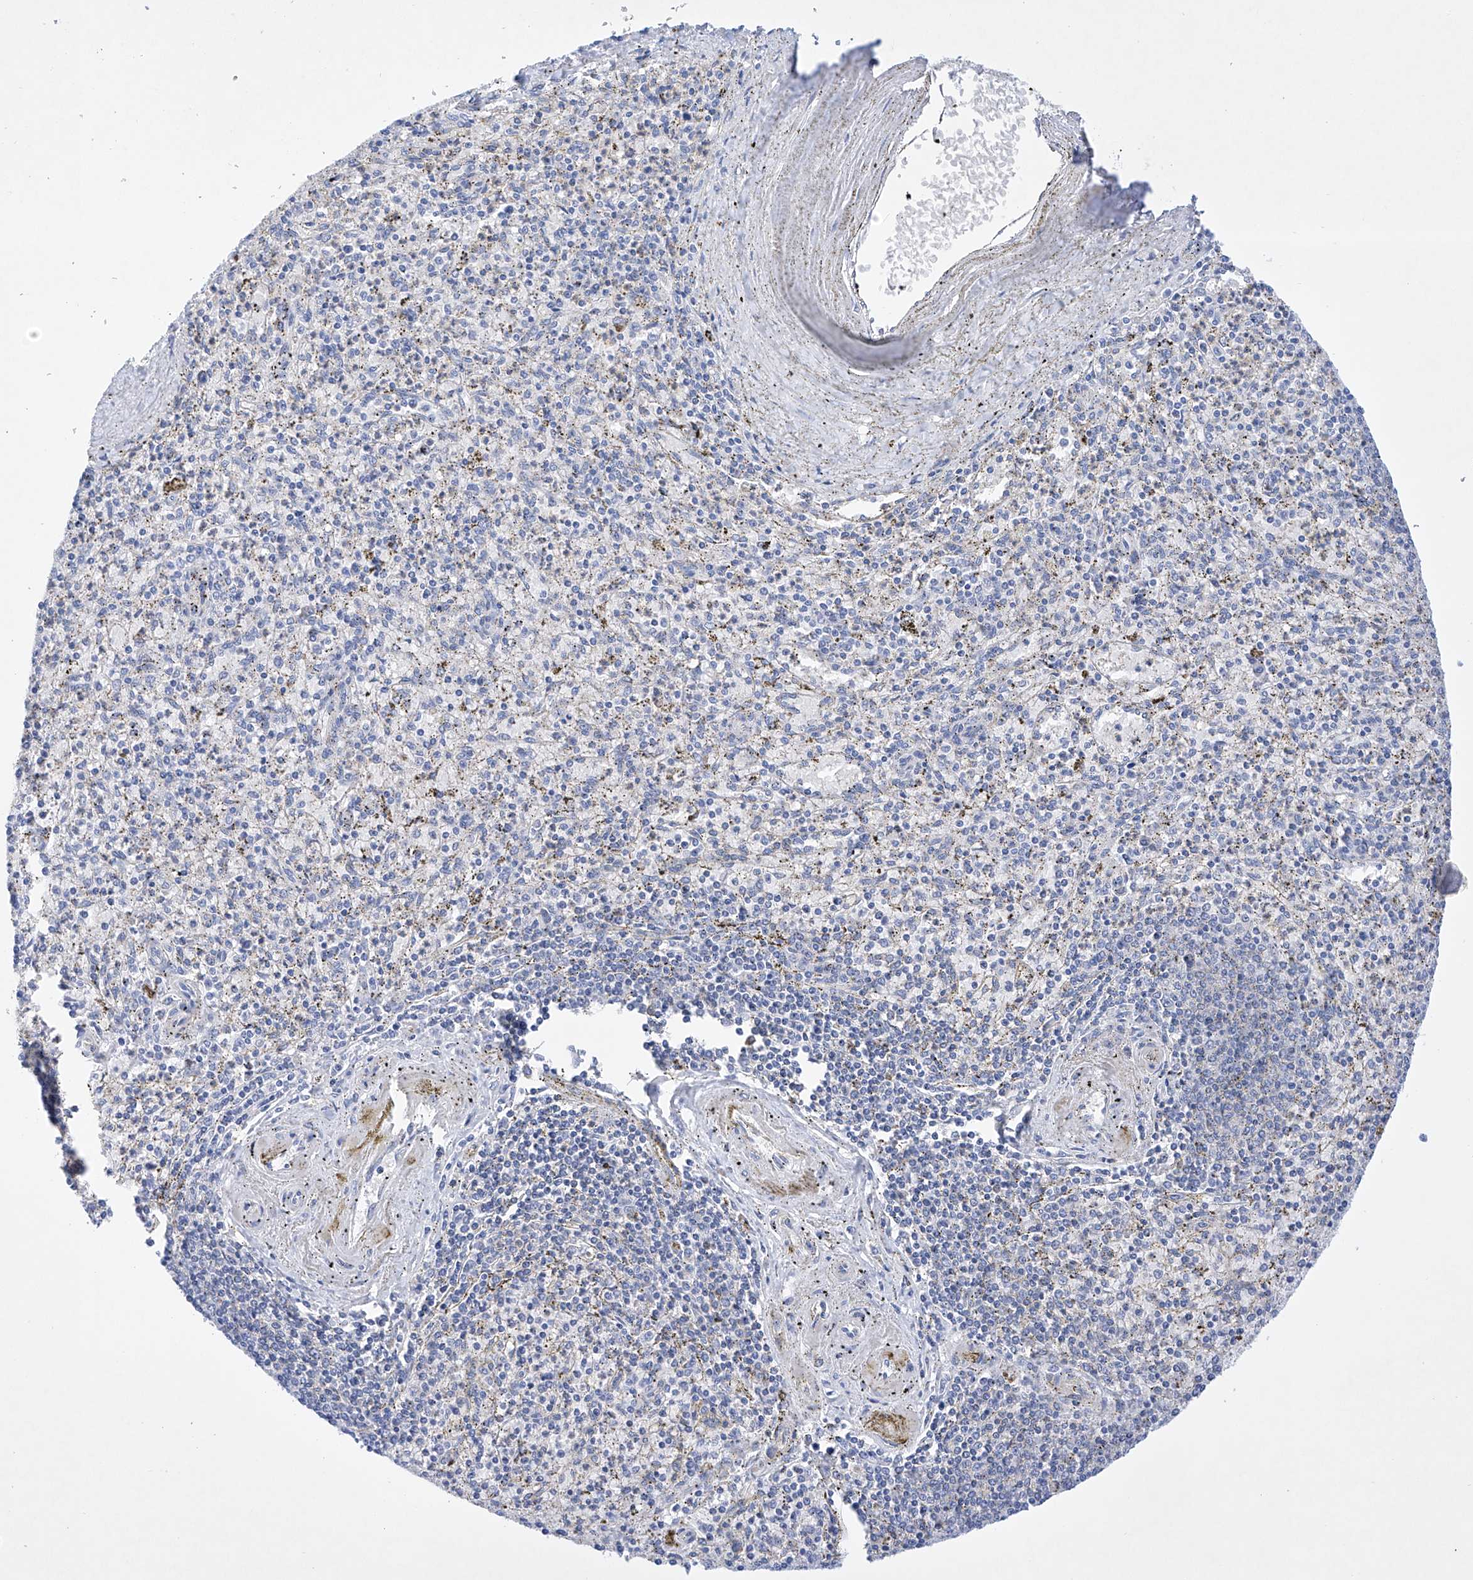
{"staining": {"intensity": "negative", "quantity": "none", "location": "none"}, "tissue": "spleen", "cell_type": "Cells in red pulp", "image_type": "normal", "snomed": [{"axis": "morphology", "description": "Normal tissue, NOS"}, {"axis": "topography", "description": "Spleen"}], "caption": "This image is of normal spleen stained with immunohistochemistry (IHC) to label a protein in brown with the nuclei are counter-stained blue. There is no positivity in cells in red pulp.", "gene": "LURAP1", "patient": {"sex": "male", "age": 72}}